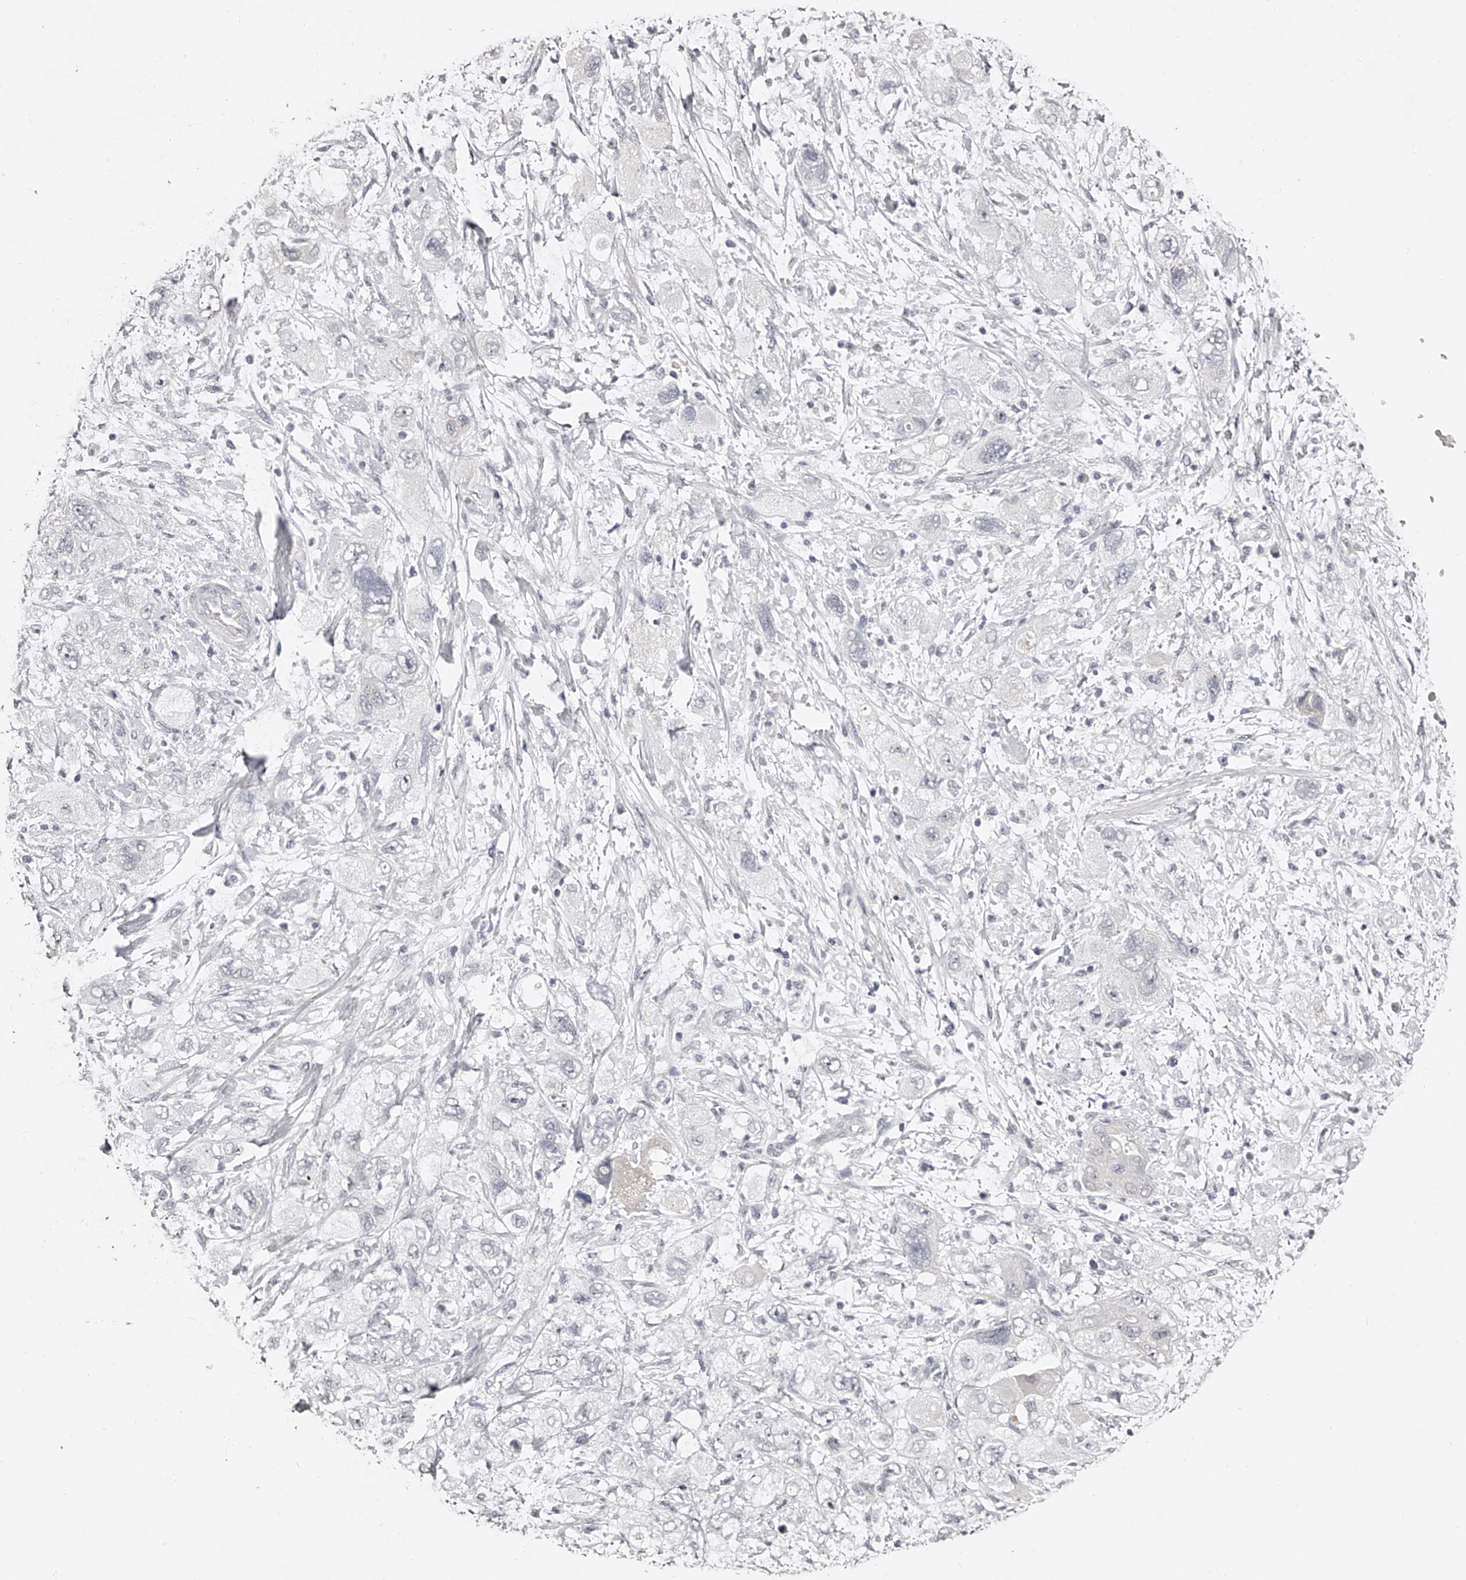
{"staining": {"intensity": "negative", "quantity": "none", "location": "none"}, "tissue": "pancreatic cancer", "cell_type": "Tumor cells", "image_type": "cancer", "snomed": [{"axis": "morphology", "description": "Adenocarcinoma, NOS"}, {"axis": "topography", "description": "Pancreas"}], "caption": "IHC image of human pancreatic cancer (adenocarcinoma) stained for a protein (brown), which displays no staining in tumor cells.", "gene": "NT5DC1", "patient": {"sex": "female", "age": 73}}